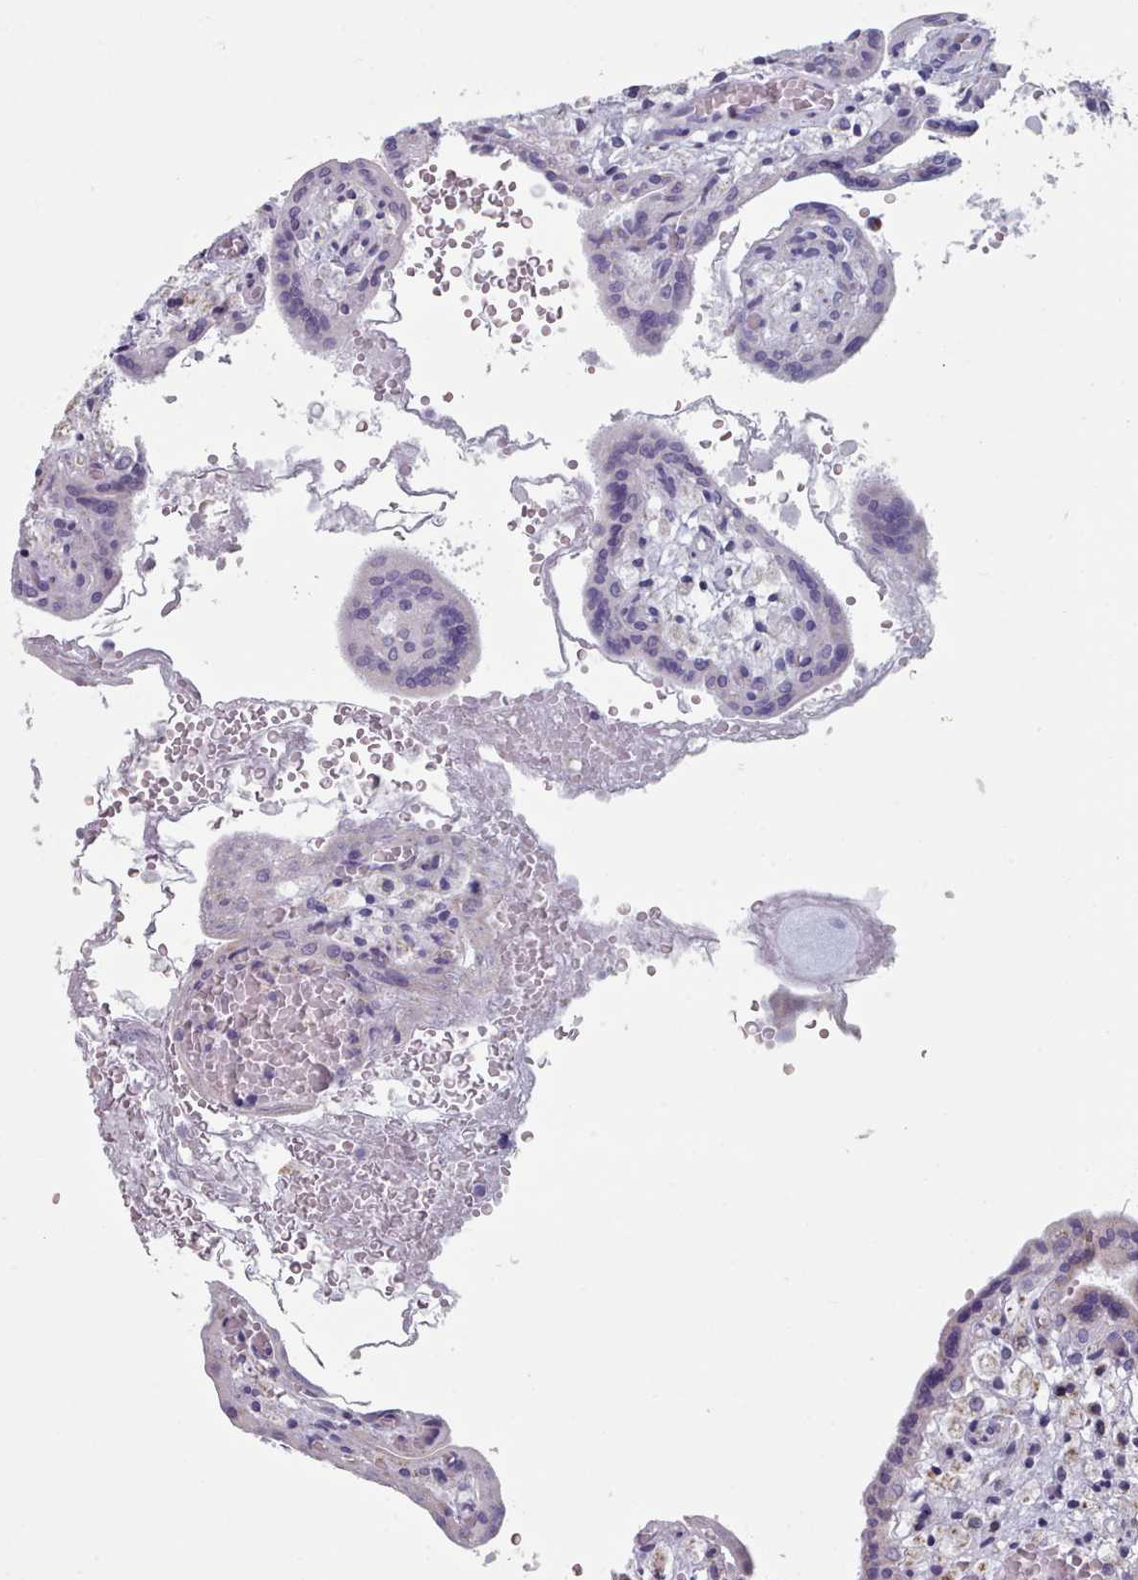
{"staining": {"intensity": "moderate", "quantity": "<25%", "location": "cytoplasmic/membranous"}, "tissue": "placenta", "cell_type": "Trophoblastic cells", "image_type": "normal", "snomed": [{"axis": "morphology", "description": "Normal tissue, NOS"}, {"axis": "topography", "description": "Placenta"}], "caption": "Moderate cytoplasmic/membranous positivity is identified in approximately <25% of trophoblastic cells in normal placenta. The staining was performed using DAB to visualize the protein expression in brown, while the nuclei were stained in blue with hematoxylin (Magnification: 20x).", "gene": "FAM170B", "patient": {"sex": "female", "age": 37}}